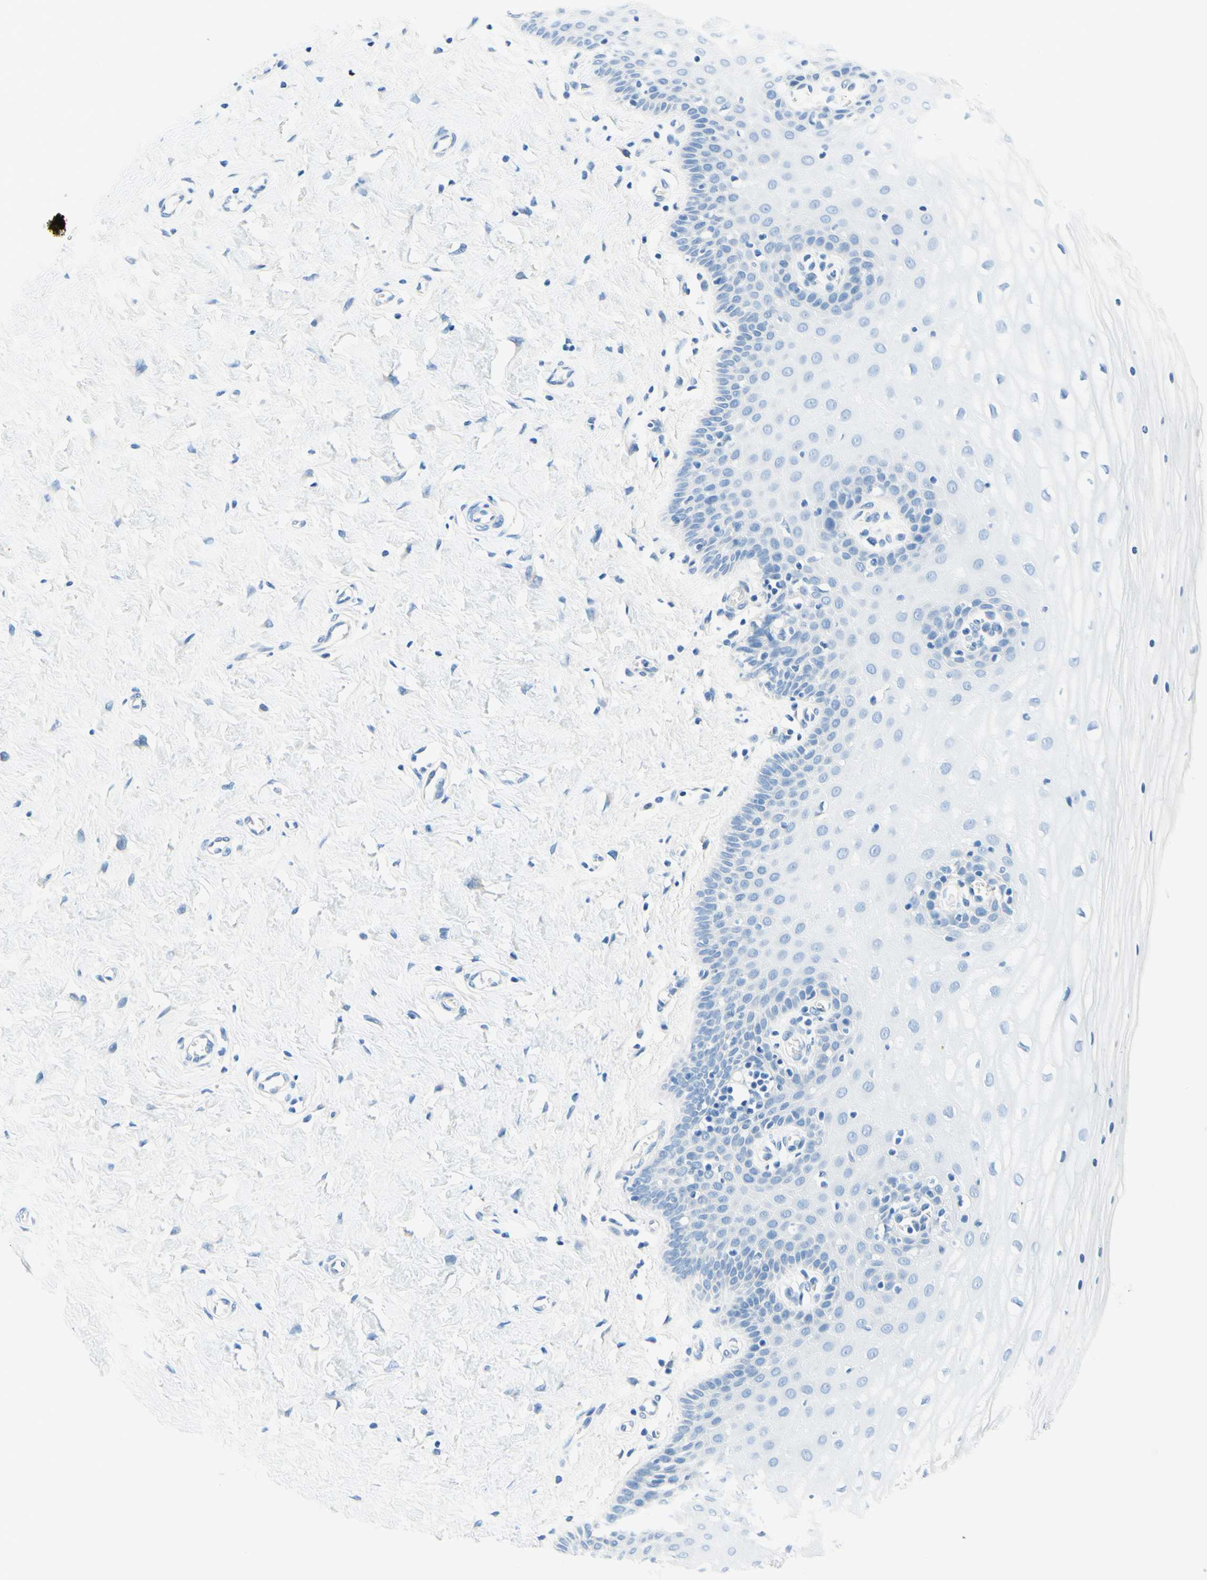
{"staining": {"intensity": "negative", "quantity": "none", "location": "none"}, "tissue": "cervix", "cell_type": "Glandular cells", "image_type": "normal", "snomed": [{"axis": "morphology", "description": "Normal tissue, NOS"}, {"axis": "topography", "description": "Cervix"}], "caption": "Glandular cells are negative for brown protein staining in unremarkable cervix. The staining is performed using DAB brown chromogen with nuclei counter-stained in using hematoxylin.", "gene": "PASD1", "patient": {"sex": "female", "age": 55}}